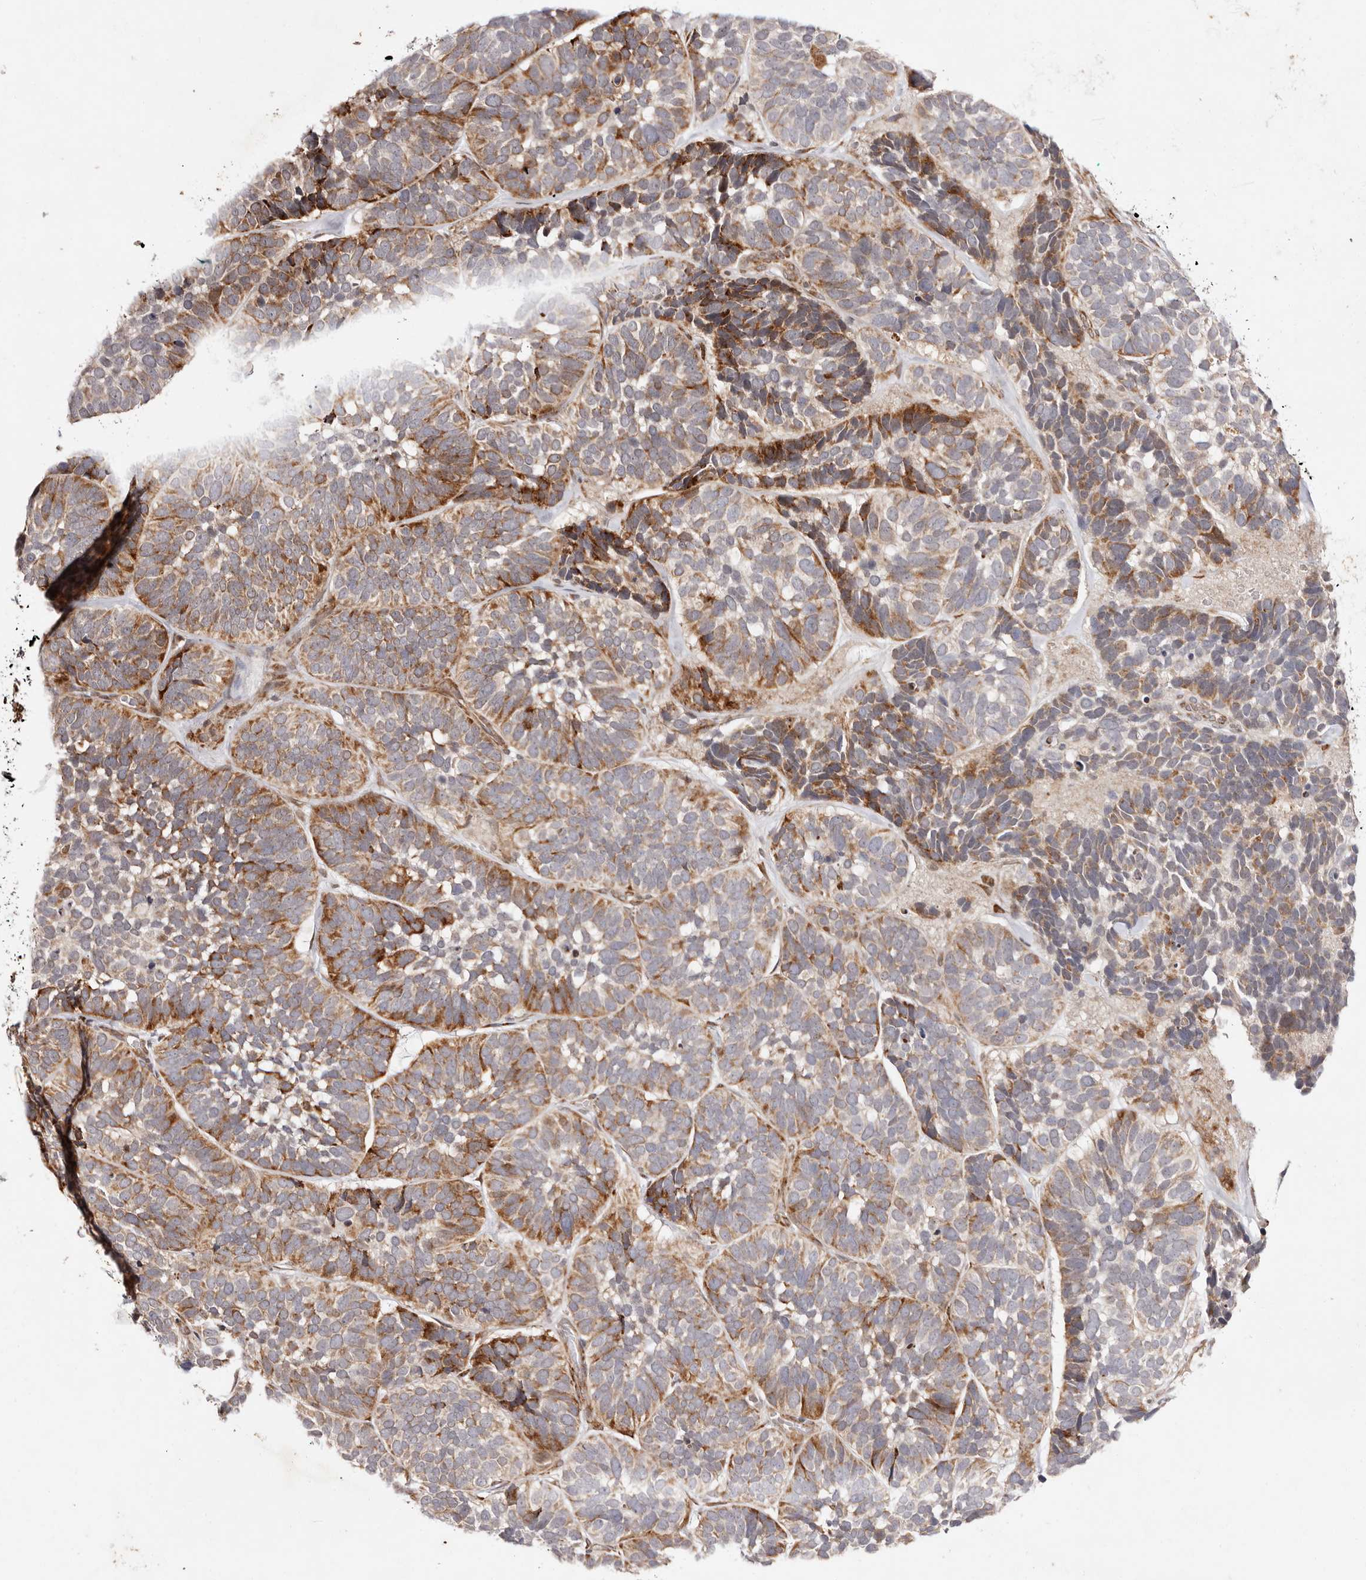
{"staining": {"intensity": "moderate", "quantity": ">75%", "location": "cytoplasmic/membranous"}, "tissue": "skin cancer", "cell_type": "Tumor cells", "image_type": "cancer", "snomed": [{"axis": "morphology", "description": "Basal cell carcinoma"}, {"axis": "topography", "description": "Skin"}], "caption": "Basal cell carcinoma (skin) stained for a protein displays moderate cytoplasmic/membranous positivity in tumor cells. The protein is shown in brown color, while the nuclei are stained blue.", "gene": "BCL2L15", "patient": {"sex": "male", "age": 62}}